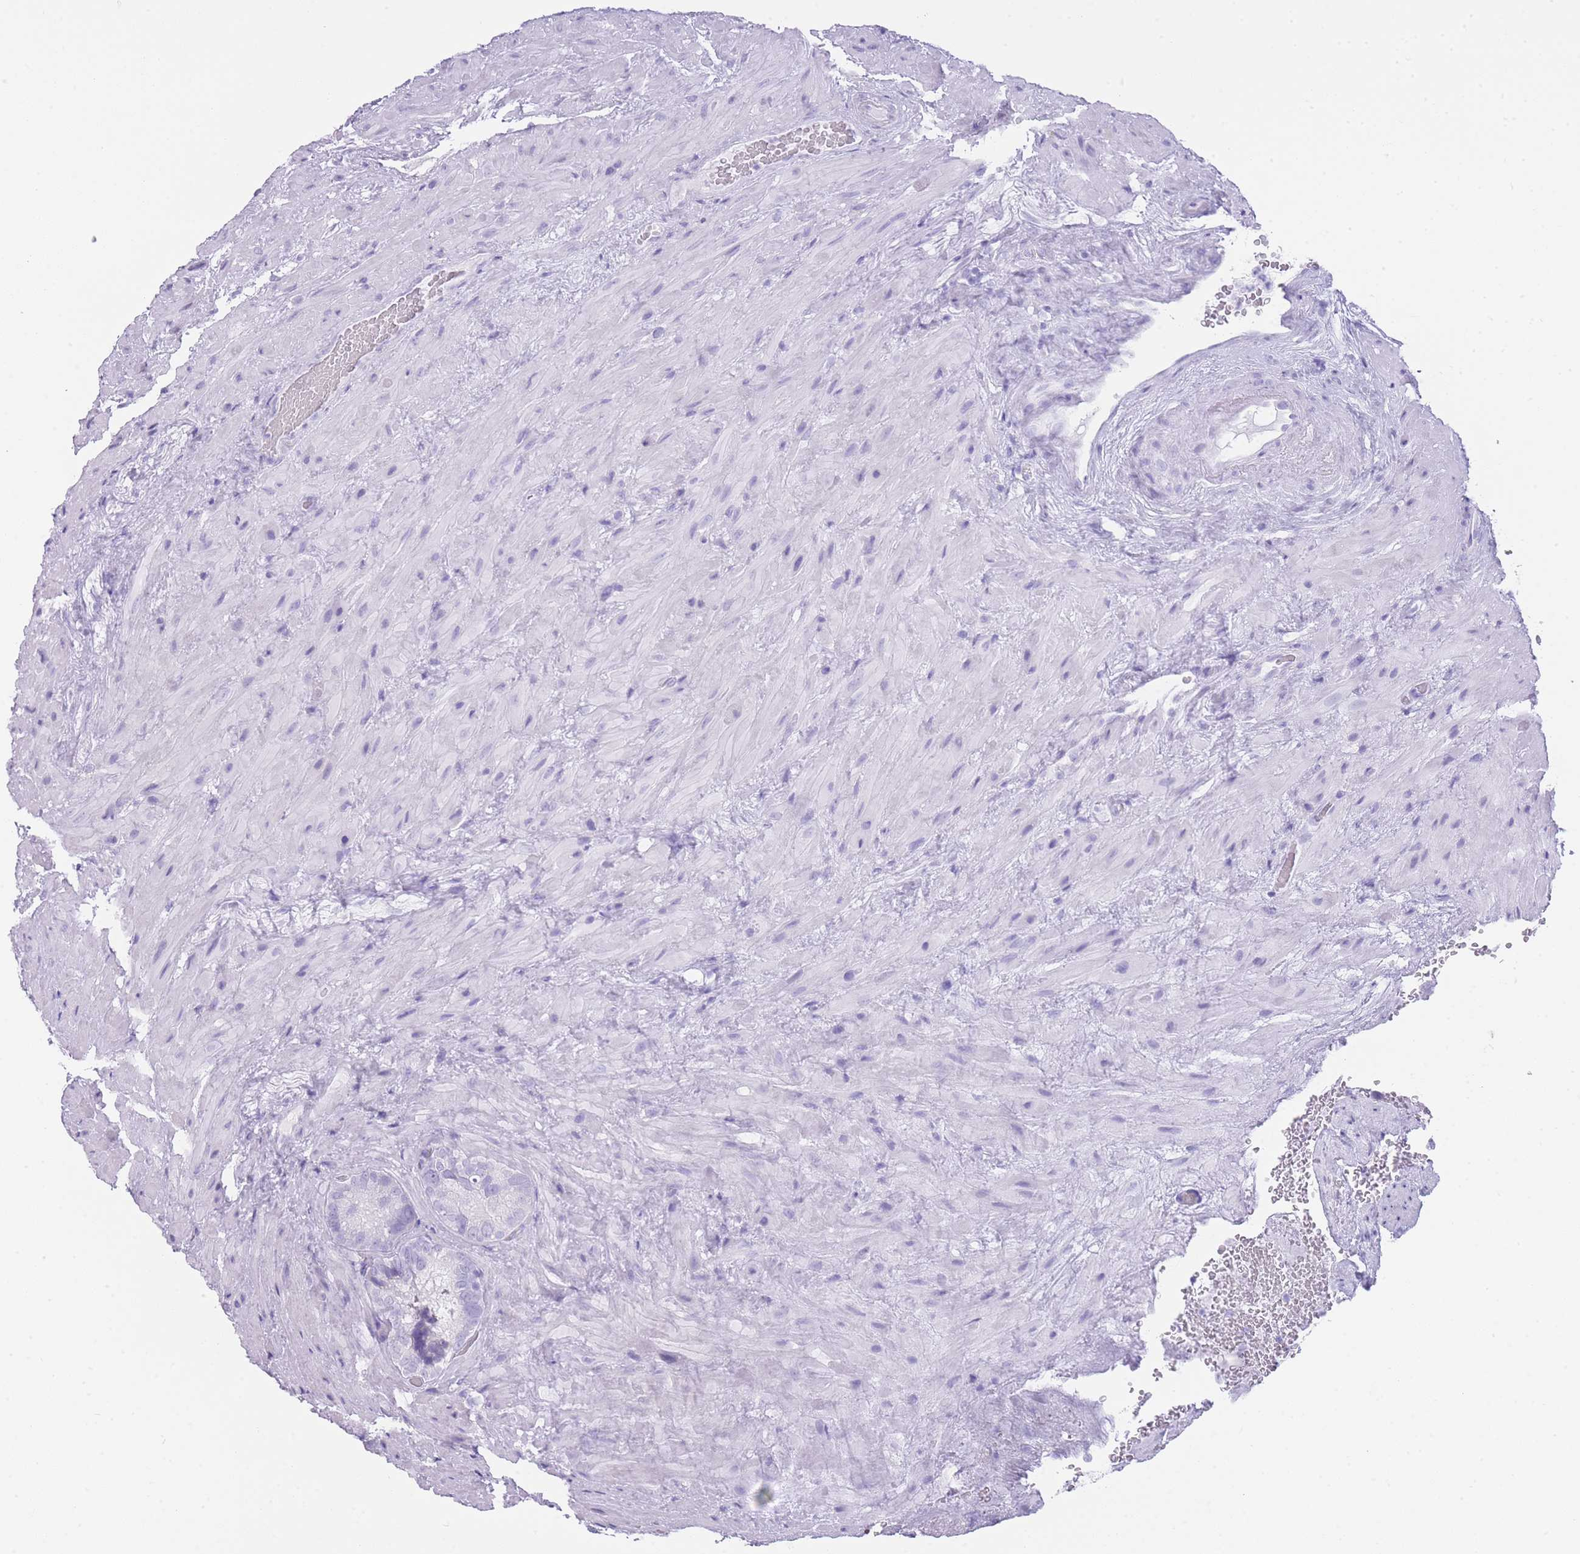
{"staining": {"intensity": "negative", "quantity": "none", "location": "none"}, "tissue": "seminal vesicle", "cell_type": "Glandular cells", "image_type": "normal", "snomed": [{"axis": "morphology", "description": "Normal tissue, NOS"}, {"axis": "topography", "description": "Seminal veicle"}, {"axis": "topography", "description": "Peripheral nerve tissue"}], "caption": "This is a image of IHC staining of unremarkable seminal vesicle, which shows no expression in glandular cells. (Immunohistochemistry, brightfield microscopy, high magnification).", "gene": "INS", "patient": {"sex": "male", "age": 67}}